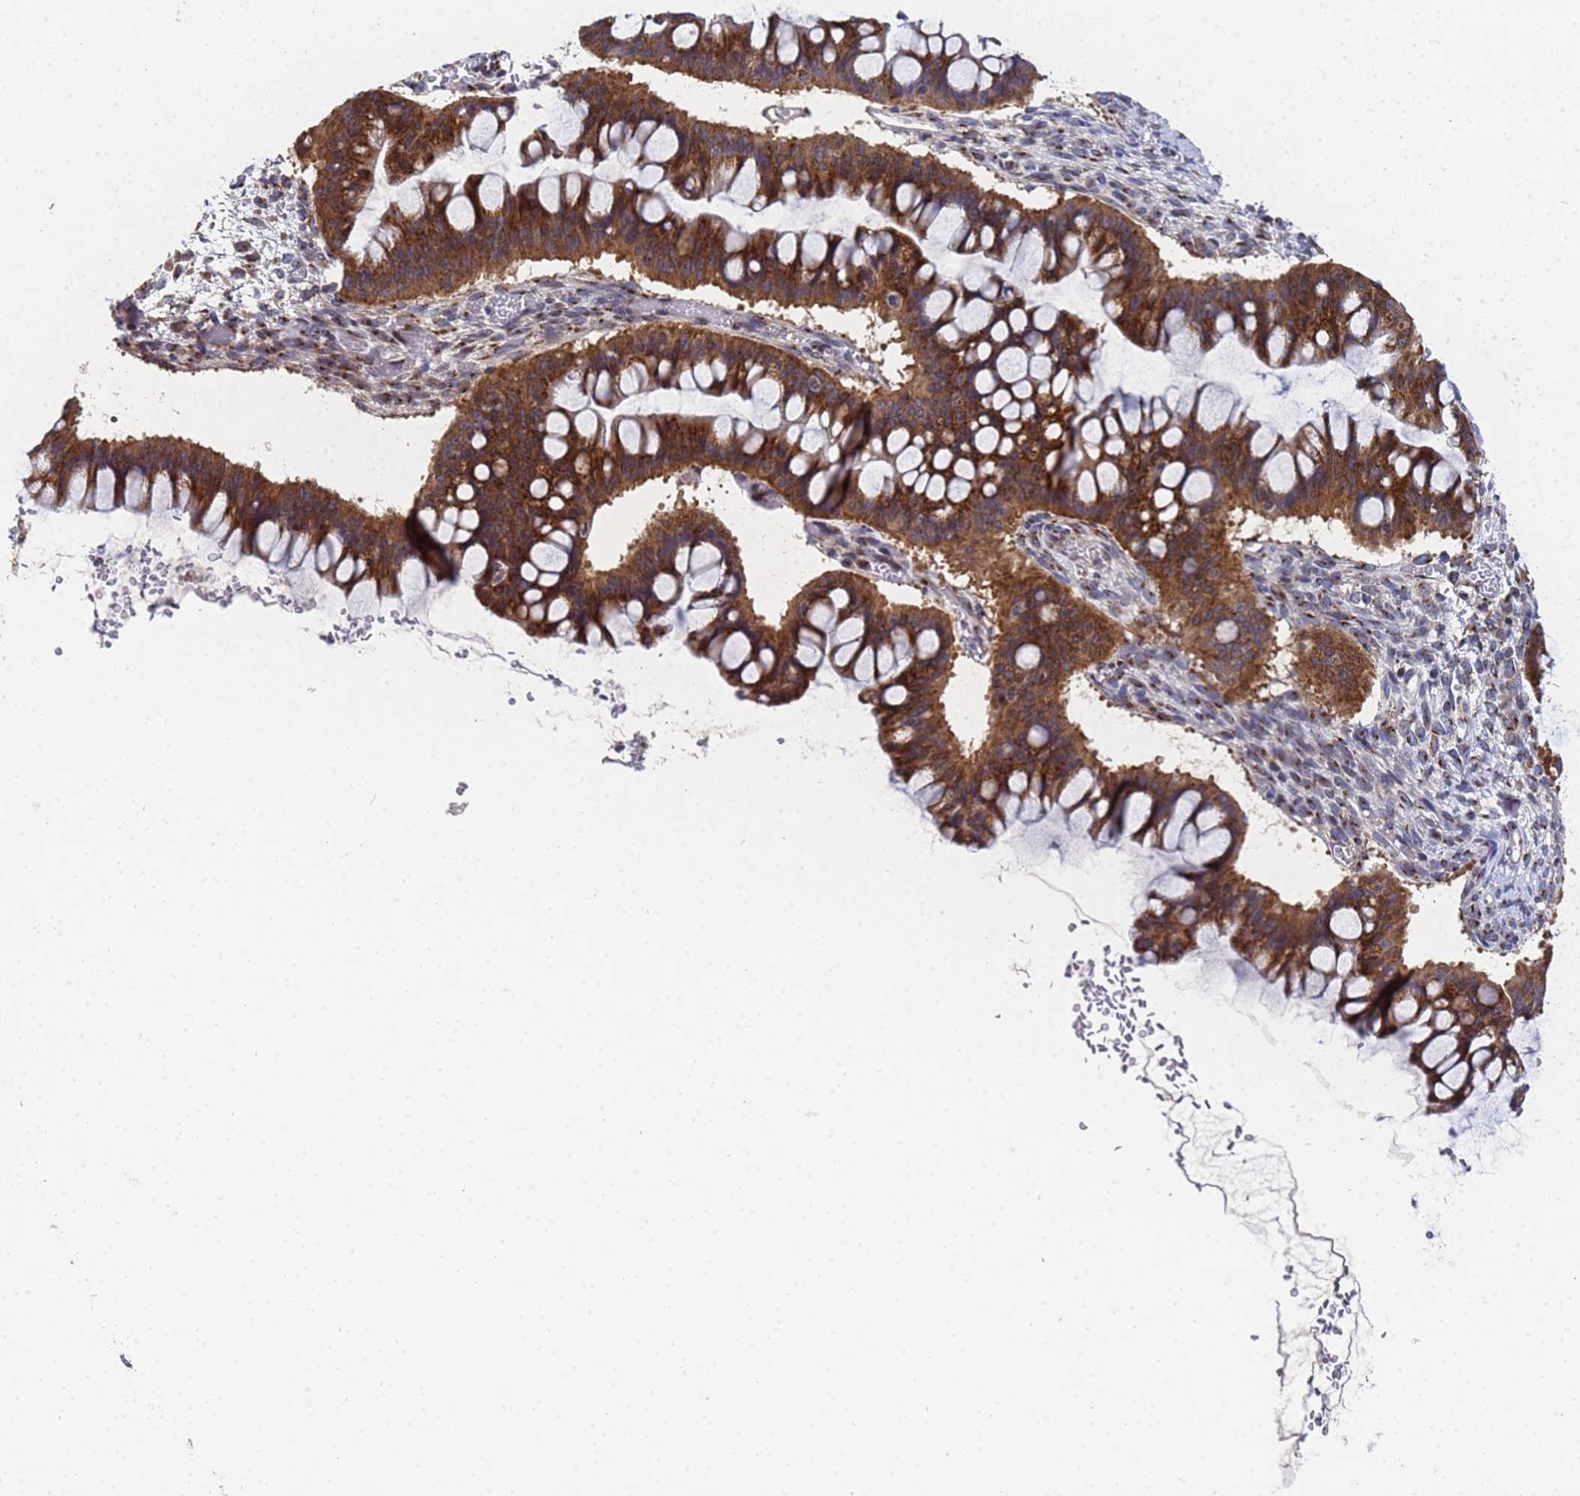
{"staining": {"intensity": "strong", "quantity": ">75%", "location": "cytoplasmic/membranous"}, "tissue": "ovarian cancer", "cell_type": "Tumor cells", "image_type": "cancer", "snomed": [{"axis": "morphology", "description": "Cystadenocarcinoma, mucinous, NOS"}, {"axis": "topography", "description": "Ovary"}], "caption": "IHC photomicrograph of ovarian cancer stained for a protein (brown), which shows high levels of strong cytoplasmic/membranous positivity in approximately >75% of tumor cells.", "gene": "NSUN6", "patient": {"sex": "female", "age": 73}}